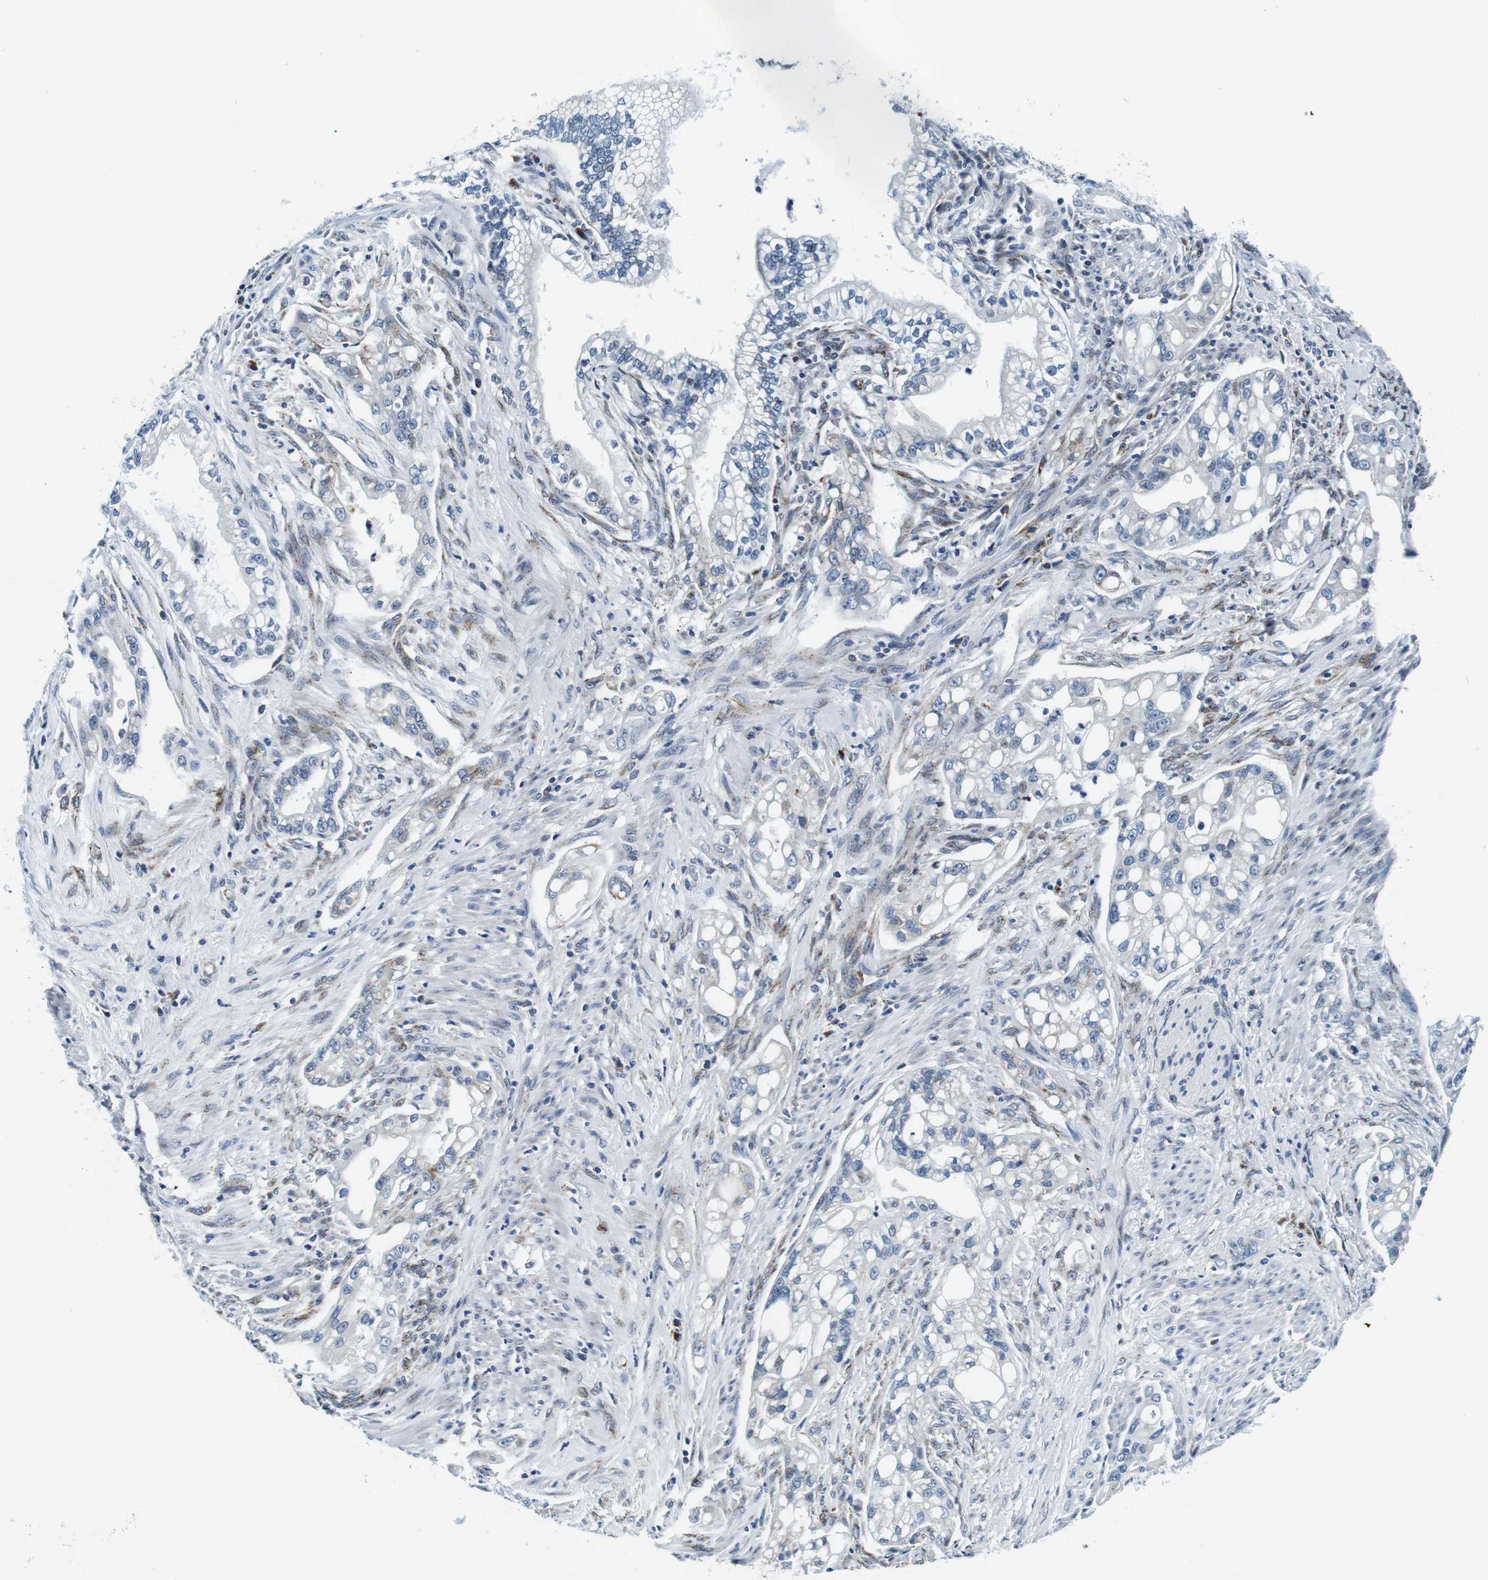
{"staining": {"intensity": "negative", "quantity": "none", "location": "none"}, "tissue": "pancreatic cancer", "cell_type": "Tumor cells", "image_type": "cancer", "snomed": [{"axis": "morphology", "description": "Normal tissue, NOS"}, {"axis": "topography", "description": "Pancreas"}], "caption": "High magnification brightfield microscopy of pancreatic cancer stained with DAB (3,3'-diaminobenzidine) (brown) and counterstained with hematoxylin (blue): tumor cells show no significant staining.", "gene": "FAR2", "patient": {"sex": "male", "age": 42}}